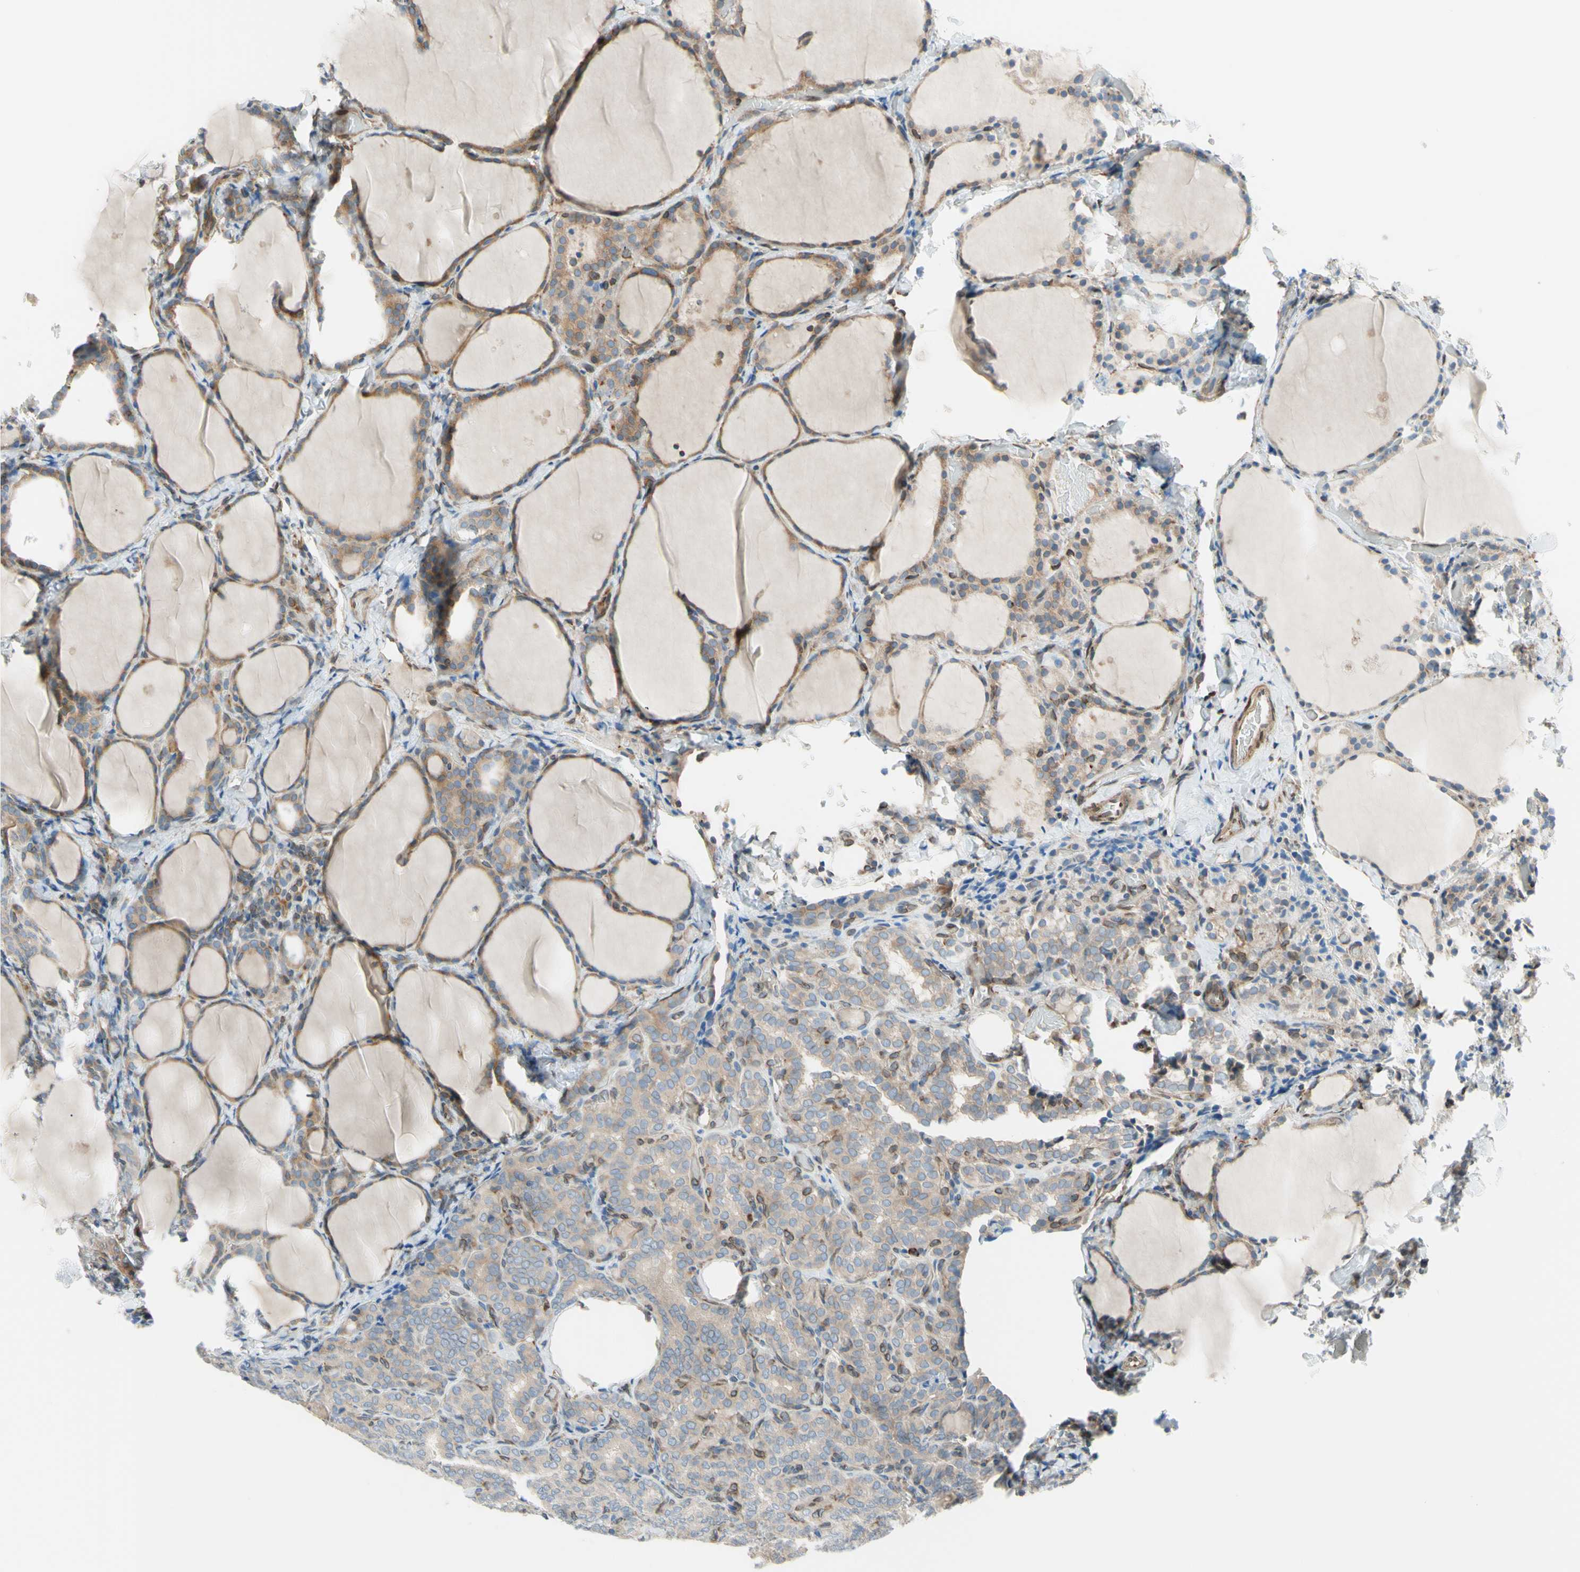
{"staining": {"intensity": "weak", "quantity": ">75%", "location": "cytoplasmic/membranous"}, "tissue": "thyroid cancer", "cell_type": "Tumor cells", "image_type": "cancer", "snomed": [{"axis": "morphology", "description": "Normal tissue, NOS"}, {"axis": "morphology", "description": "Papillary adenocarcinoma, NOS"}, {"axis": "topography", "description": "Thyroid gland"}], "caption": "Protein staining of thyroid cancer tissue shows weak cytoplasmic/membranous expression in approximately >75% of tumor cells.", "gene": "TRAF2", "patient": {"sex": "female", "age": 30}}